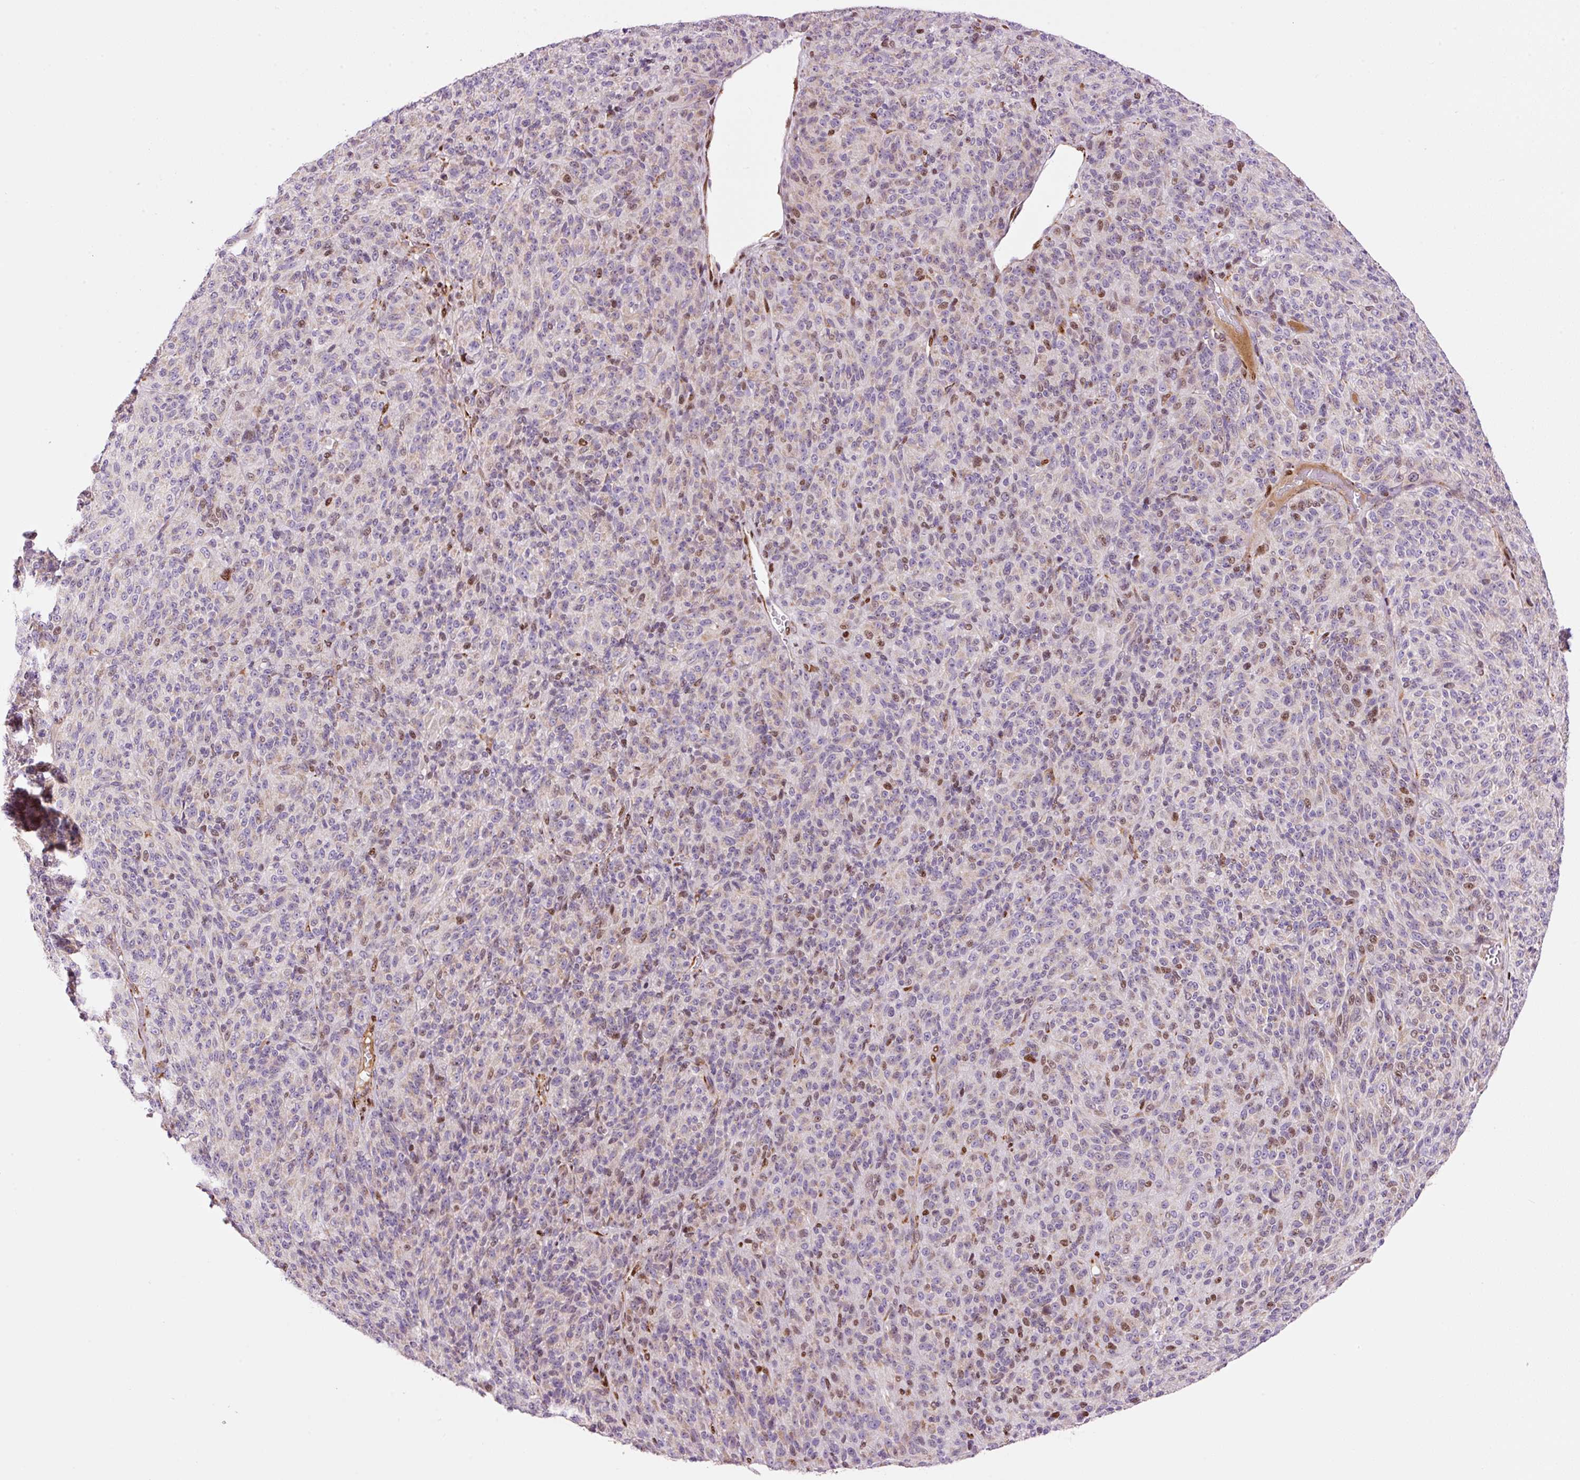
{"staining": {"intensity": "moderate", "quantity": "<25%", "location": "nuclear"}, "tissue": "melanoma", "cell_type": "Tumor cells", "image_type": "cancer", "snomed": [{"axis": "morphology", "description": "Malignant melanoma, Metastatic site"}, {"axis": "topography", "description": "Brain"}], "caption": "Immunohistochemistry histopathology image of human melanoma stained for a protein (brown), which shows low levels of moderate nuclear positivity in about <25% of tumor cells.", "gene": "TMEM8B", "patient": {"sex": "female", "age": 56}}